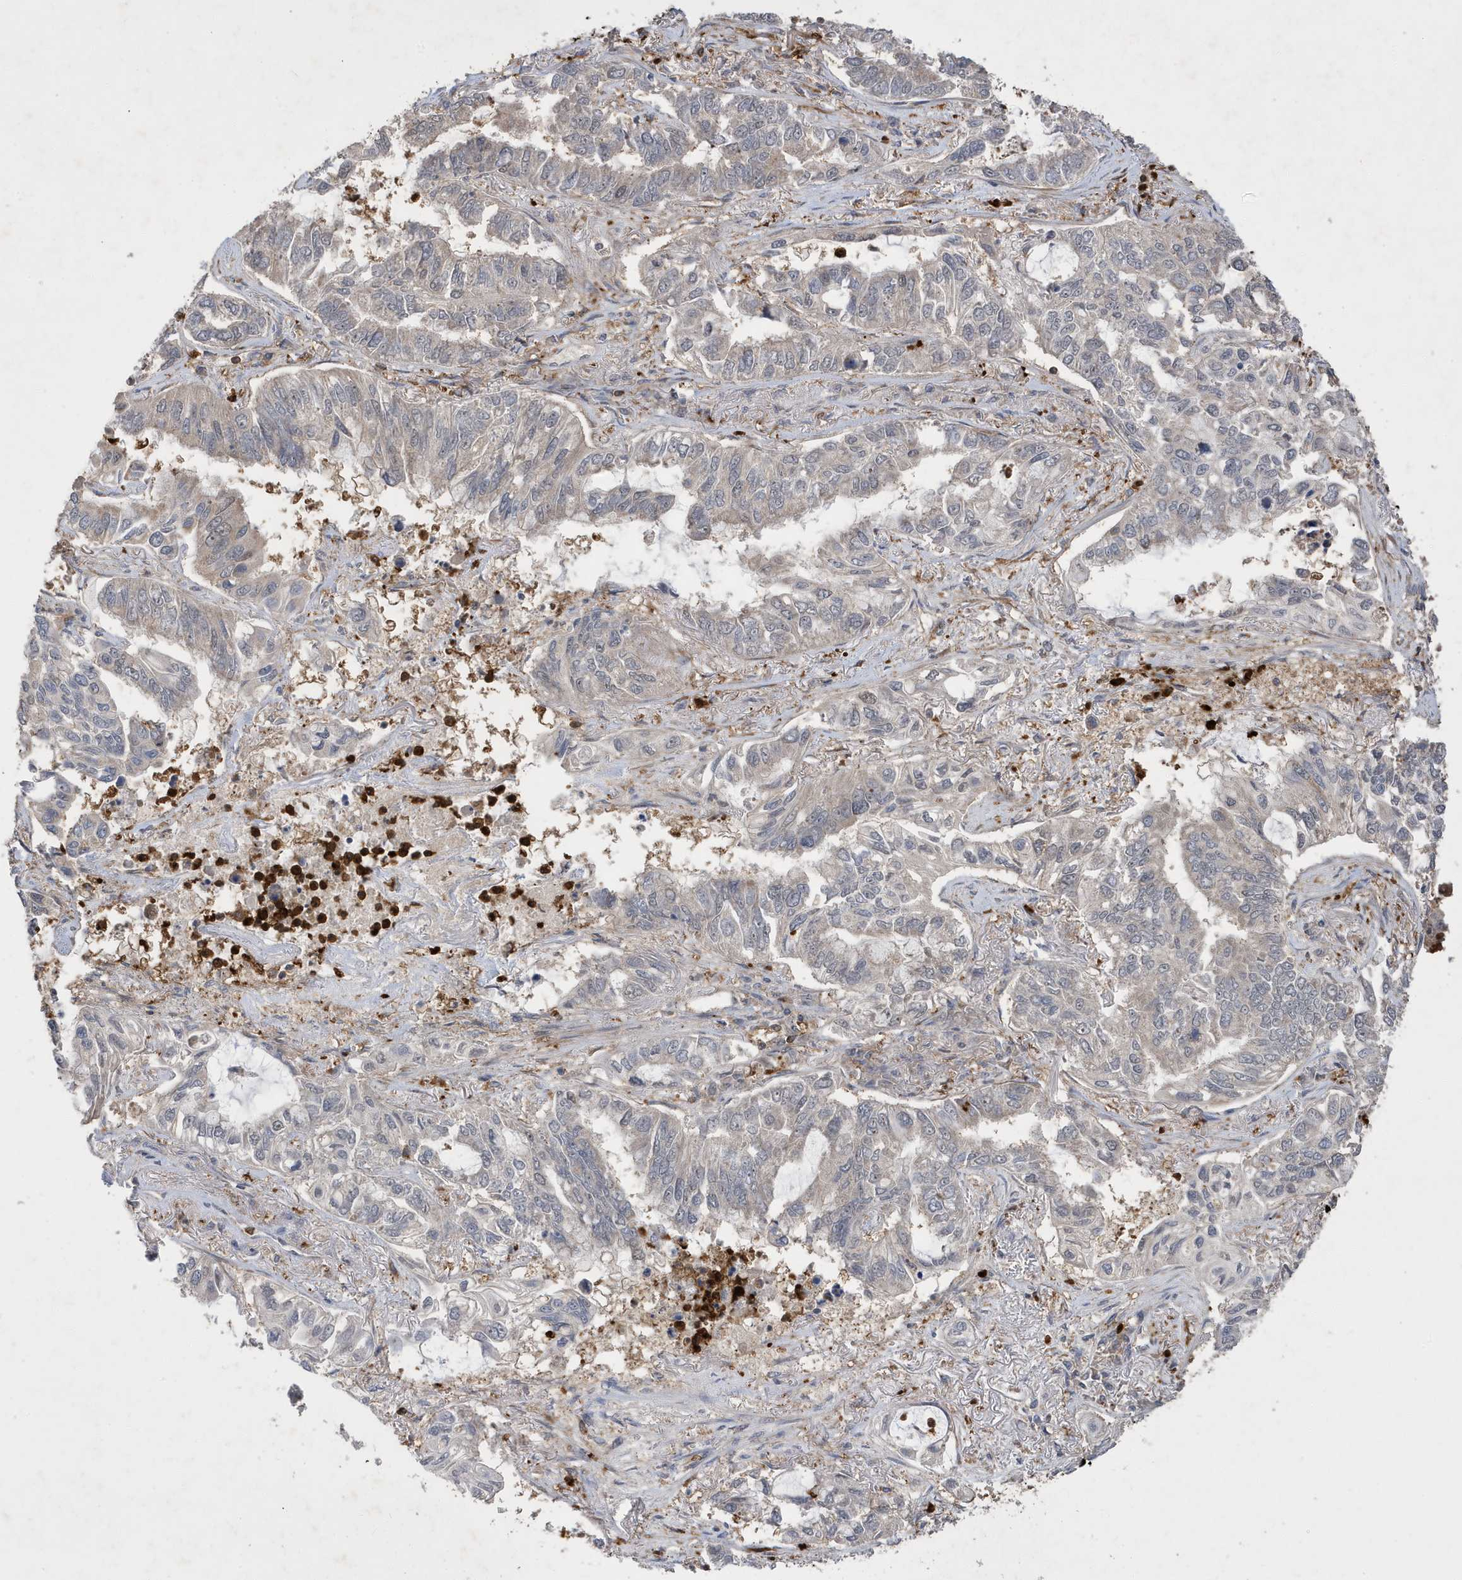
{"staining": {"intensity": "weak", "quantity": "<25%", "location": "cytoplasmic/membranous"}, "tissue": "lung cancer", "cell_type": "Tumor cells", "image_type": "cancer", "snomed": [{"axis": "morphology", "description": "Adenocarcinoma, NOS"}, {"axis": "topography", "description": "Lung"}], "caption": "Human lung adenocarcinoma stained for a protein using immunohistochemistry (IHC) reveals no expression in tumor cells.", "gene": "LAPTM4A", "patient": {"sex": "male", "age": 64}}